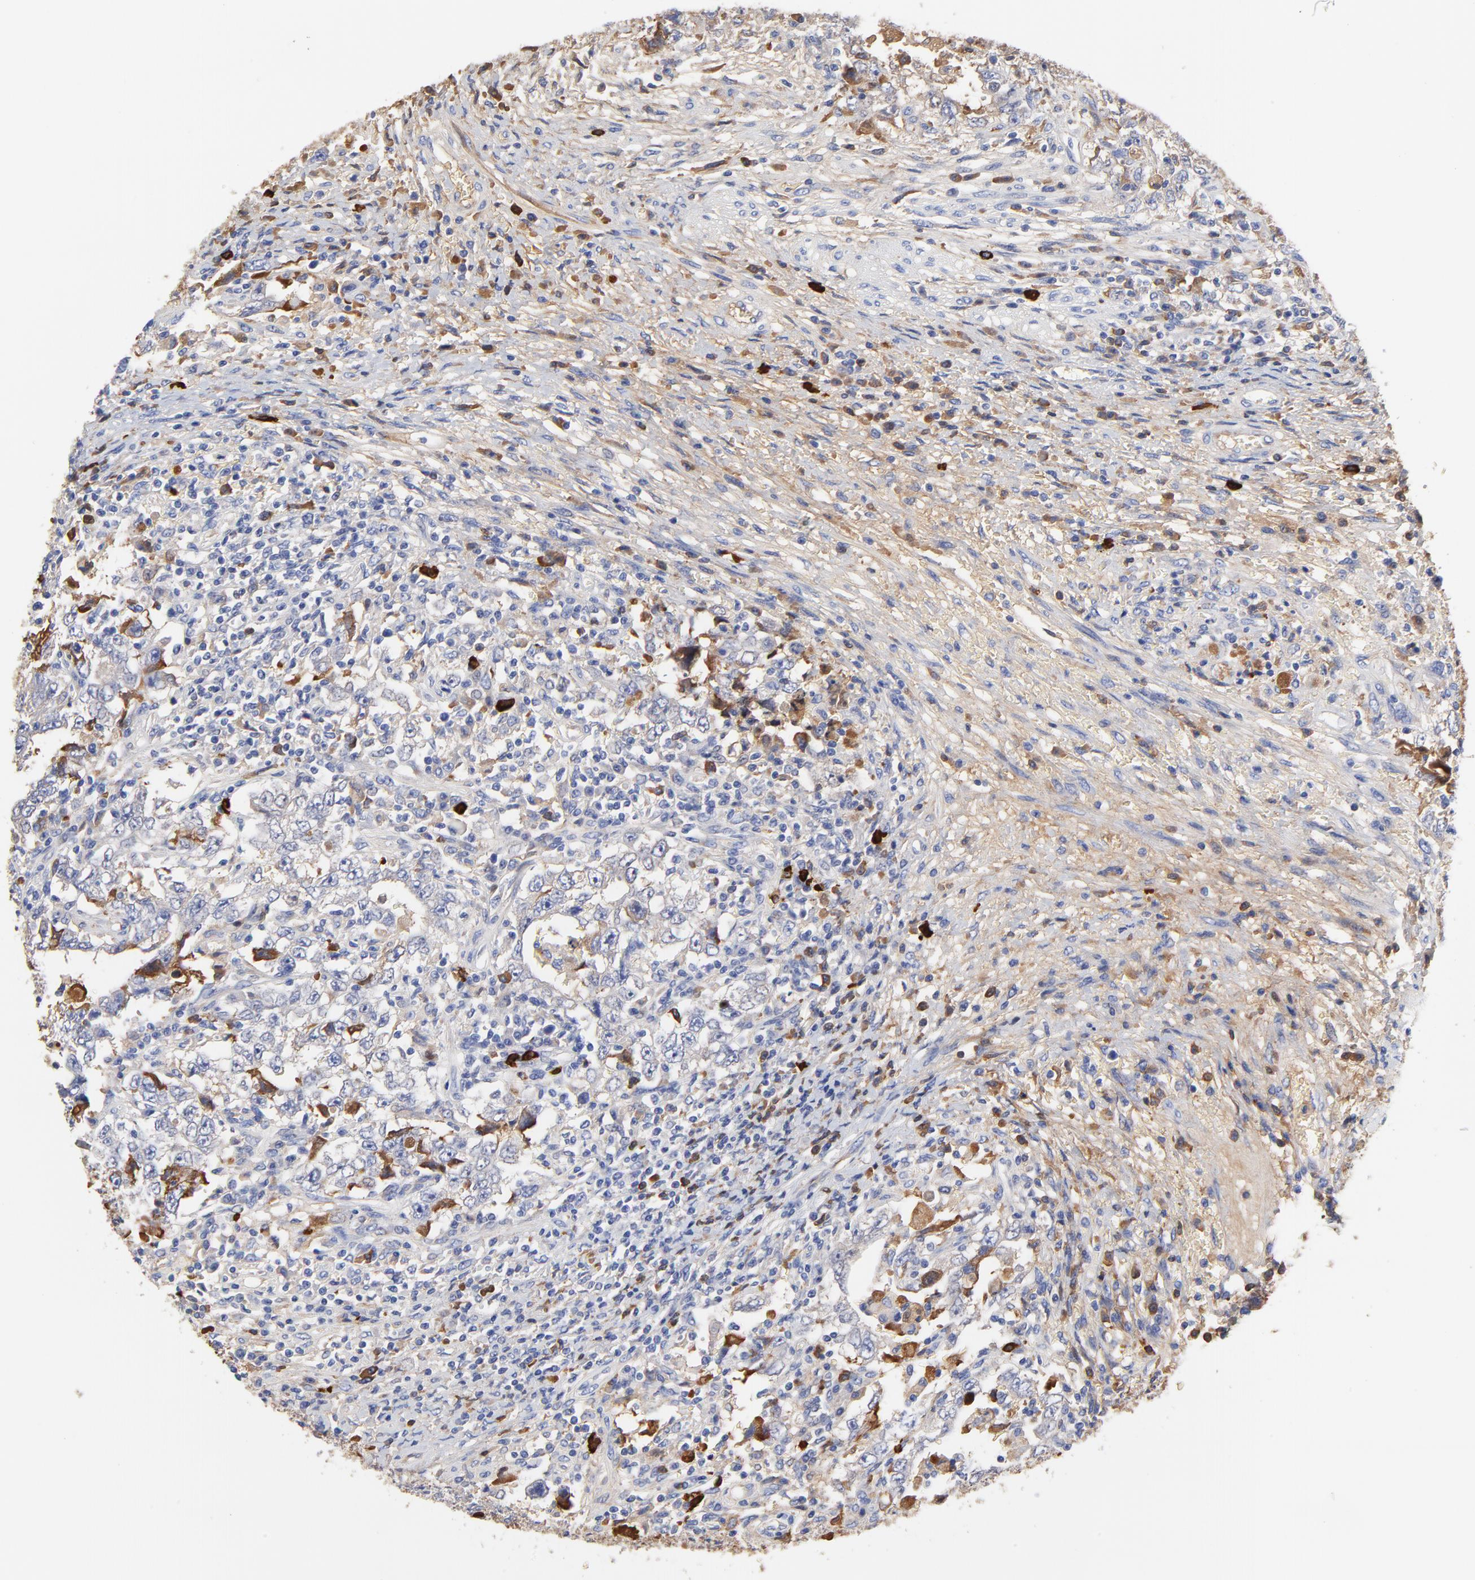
{"staining": {"intensity": "moderate", "quantity": "<25%", "location": "cytoplasmic/membranous"}, "tissue": "testis cancer", "cell_type": "Tumor cells", "image_type": "cancer", "snomed": [{"axis": "morphology", "description": "Carcinoma, Embryonal, NOS"}, {"axis": "topography", "description": "Testis"}], "caption": "Testis cancer stained for a protein exhibits moderate cytoplasmic/membranous positivity in tumor cells. Nuclei are stained in blue.", "gene": "IGLV3-10", "patient": {"sex": "male", "age": 26}}